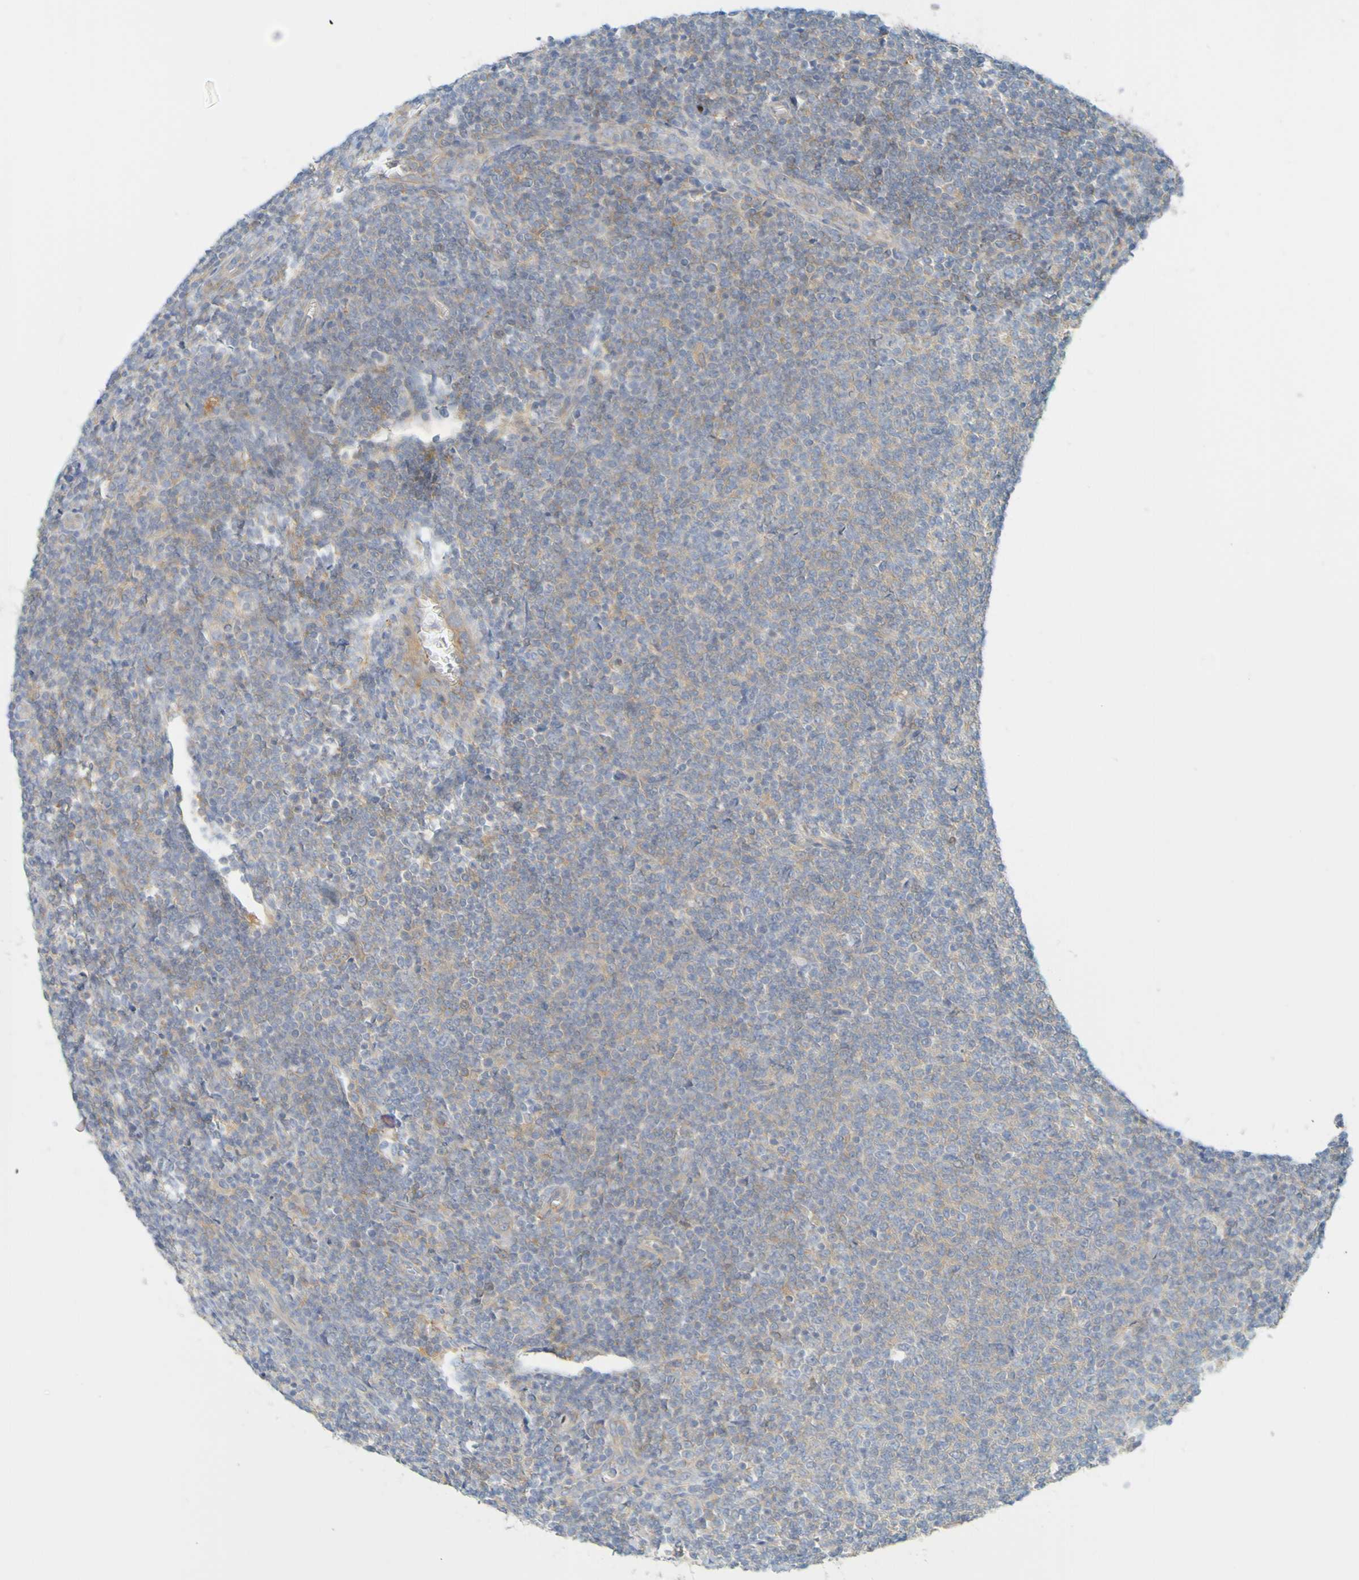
{"staining": {"intensity": "weak", "quantity": ">75%", "location": "cytoplasmic/membranous"}, "tissue": "lymphoma", "cell_type": "Tumor cells", "image_type": "cancer", "snomed": [{"axis": "morphology", "description": "Malignant lymphoma, non-Hodgkin's type, Low grade"}, {"axis": "topography", "description": "Lymph node"}], "caption": "Protein expression analysis of lymphoma reveals weak cytoplasmic/membranous staining in approximately >75% of tumor cells. (Stains: DAB (3,3'-diaminobenzidine) in brown, nuclei in blue, Microscopy: brightfield microscopy at high magnification).", "gene": "APPL1", "patient": {"sex": "male", "age": 66}}